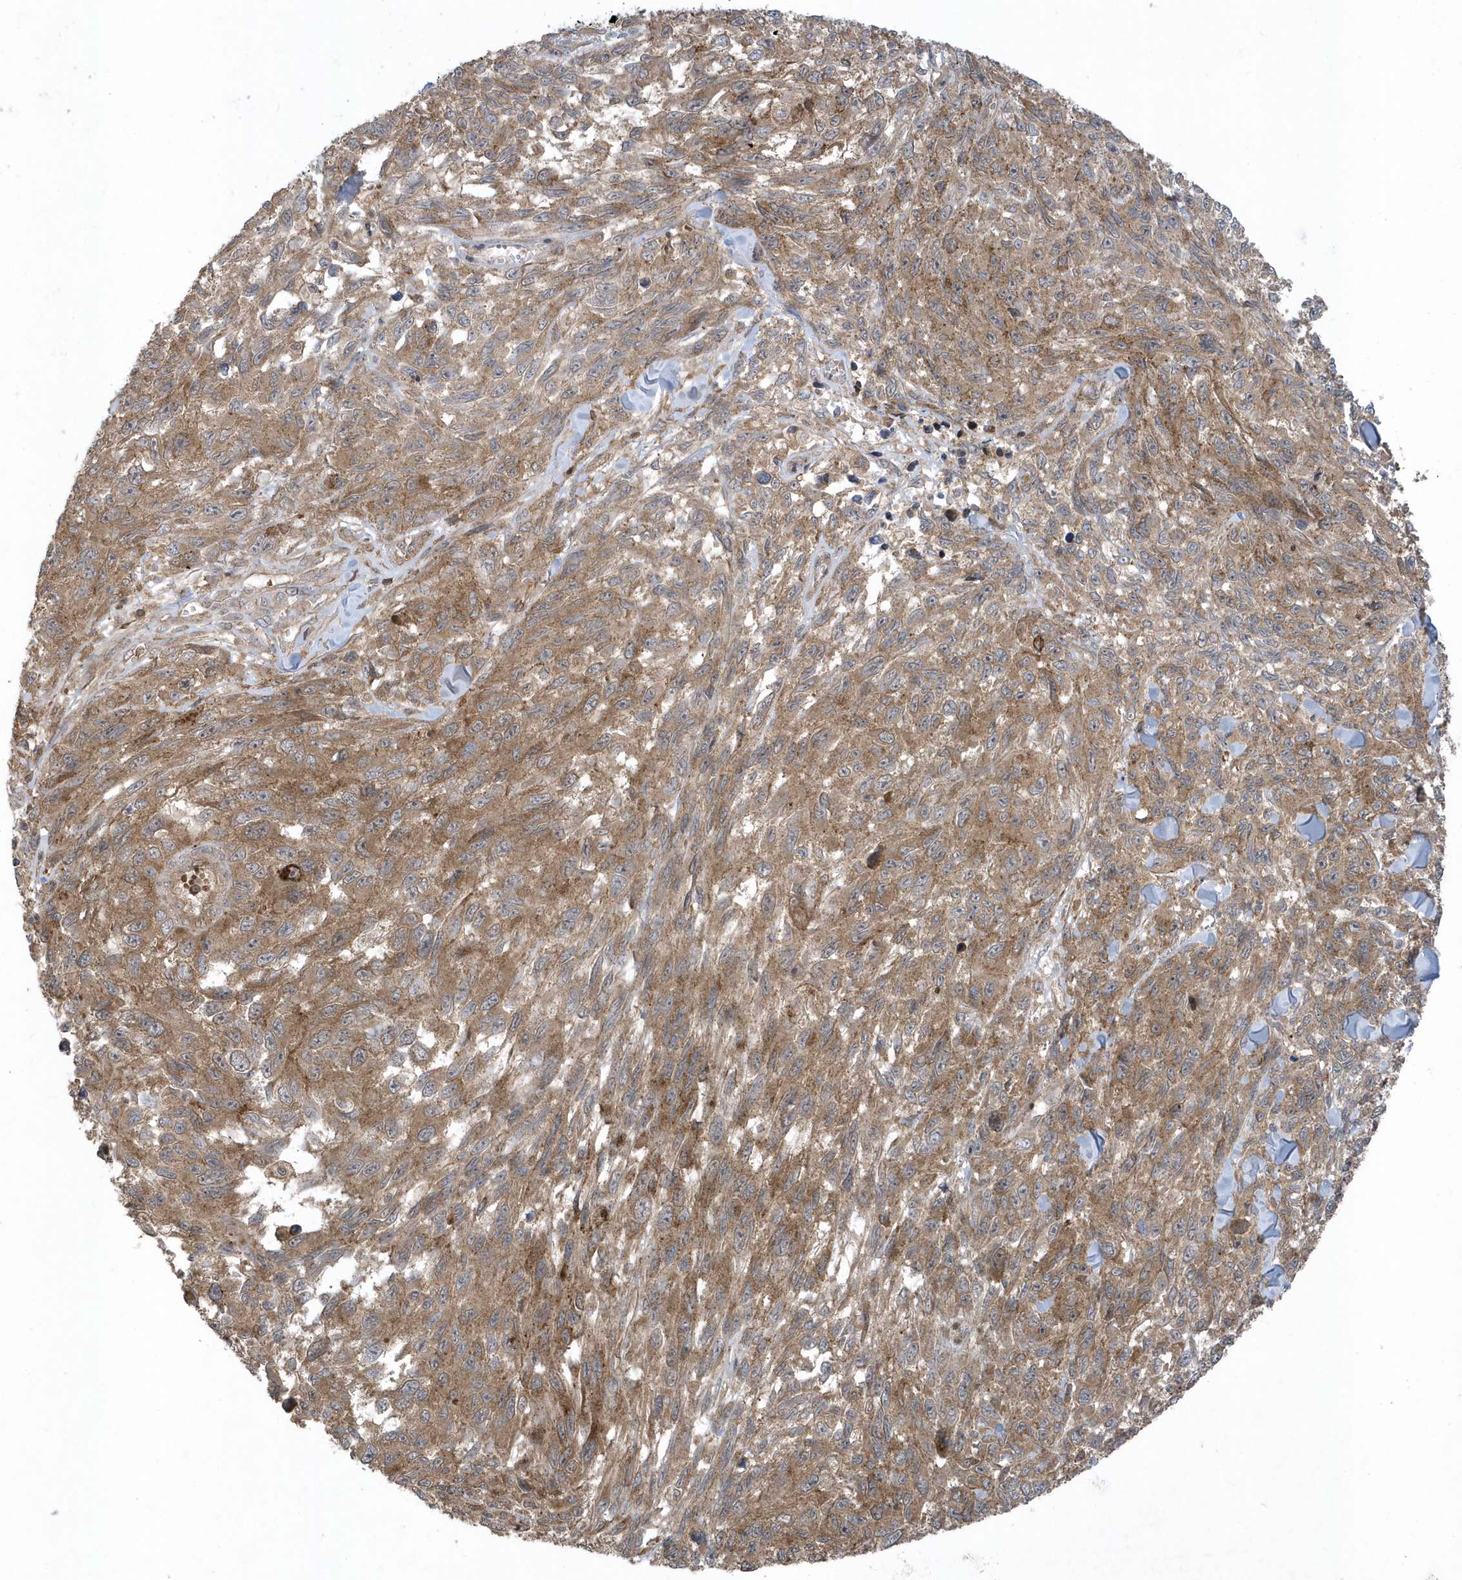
{"staining": {"intensity": "moderate", "quantity": ">75%", "location": "cytoplasmic/membranous"}, "tissue": "melanoma", "cell_type": "Tumor cells", "image_type": "cancer", "snomed": [{"axis": "morphology", "description": "Malignant melanoma, NOS"}, {"axis": "topography", "description": "Skin"}], "caption": "High-magnification brightfield microscopy of melanoma stained with DAB (3,3'-diaminobenzidine) (brown) and counterstained with hematoxylin (blue). tumor cells exhibit moderate cytoplasmic/membranous staining is identified in about>75% of cells.", "gene": "STAMBP", "patient": {"sex": "female", "age": 96}}